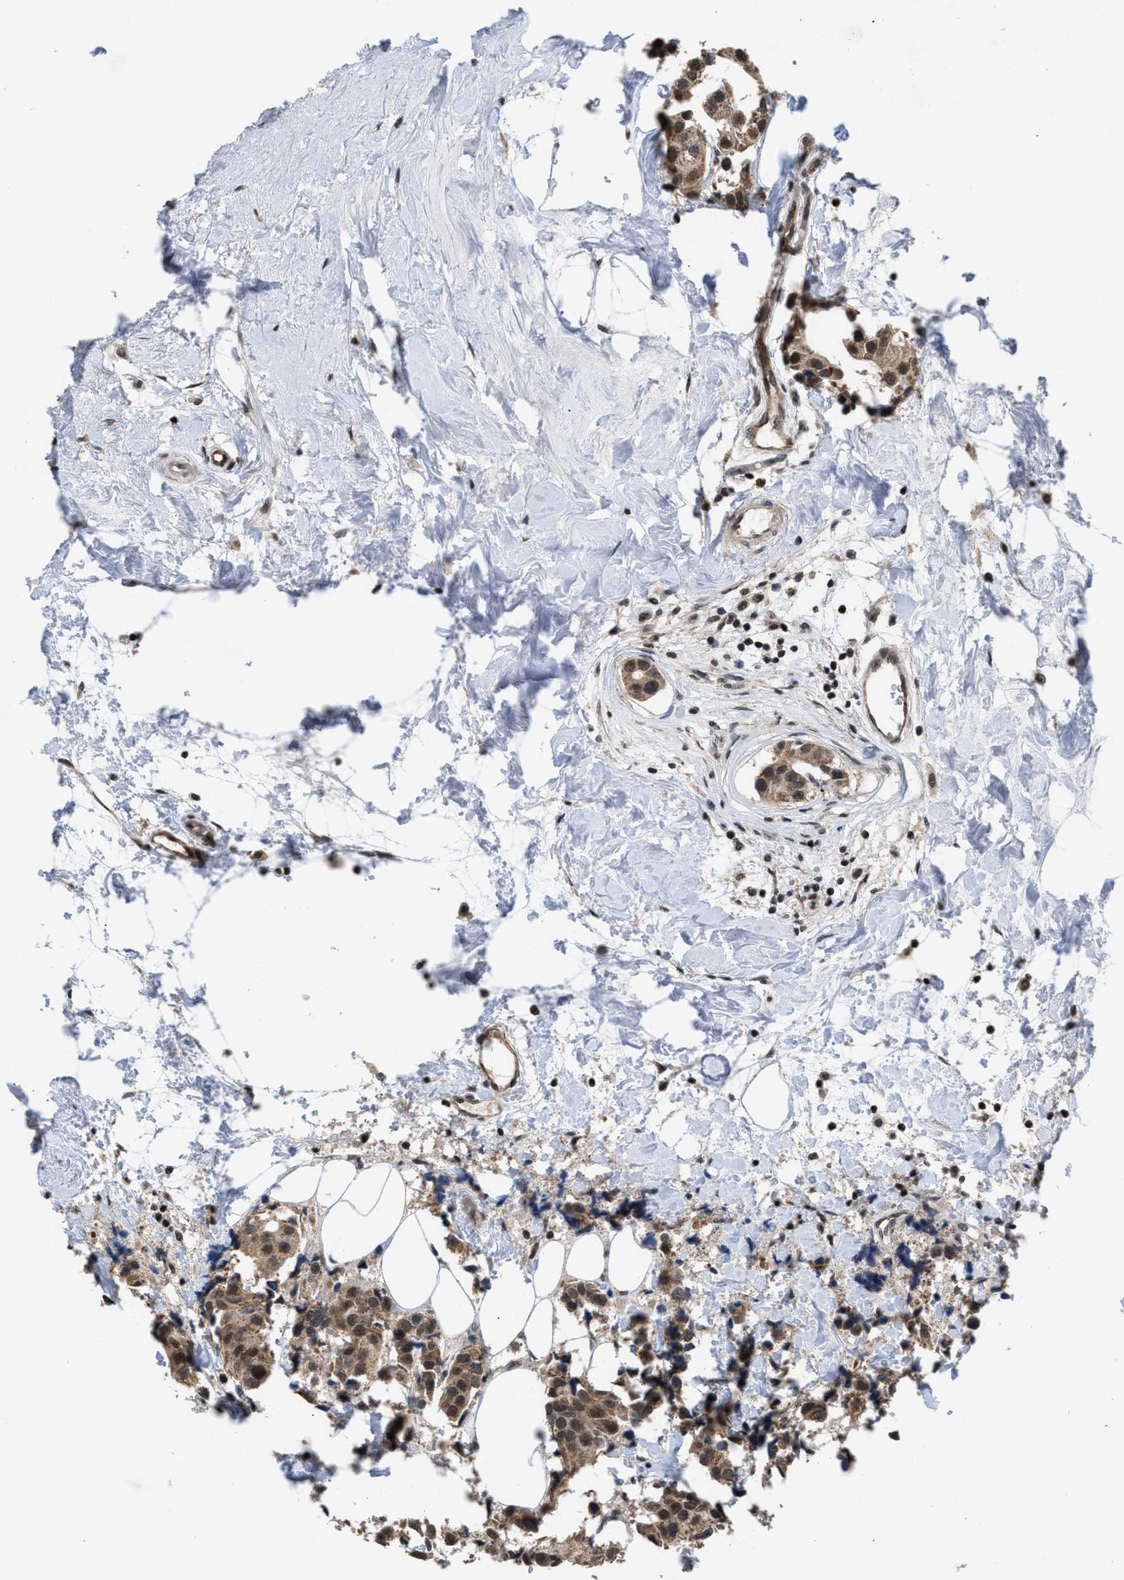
{"staining": {"intensity": "moderate", "quantity": ">75%", "location": "cytoplasmic/membranous,nuclear"}, "tissue": "breast cancer", "cell_type": "Tumor cells", "image_type": "cancer", "snomed": [{"axis": "morphology", "description": "Normal tissue, NOS"}, {"axis": "morphology", "description": "Duct carcinoma"}, {"axis": "topography", "description": "Breast"}], "caption": "Brown immunohistochemical staining in breast invasive ductal carcinoma displays moderate cytoplasmic/membranous and nuclear positivity in approximately >75% of tumor cells. Nuclei are stained in blue.", "gene": "C9orf78", "patient": {"sex": "female", "age": 39}}